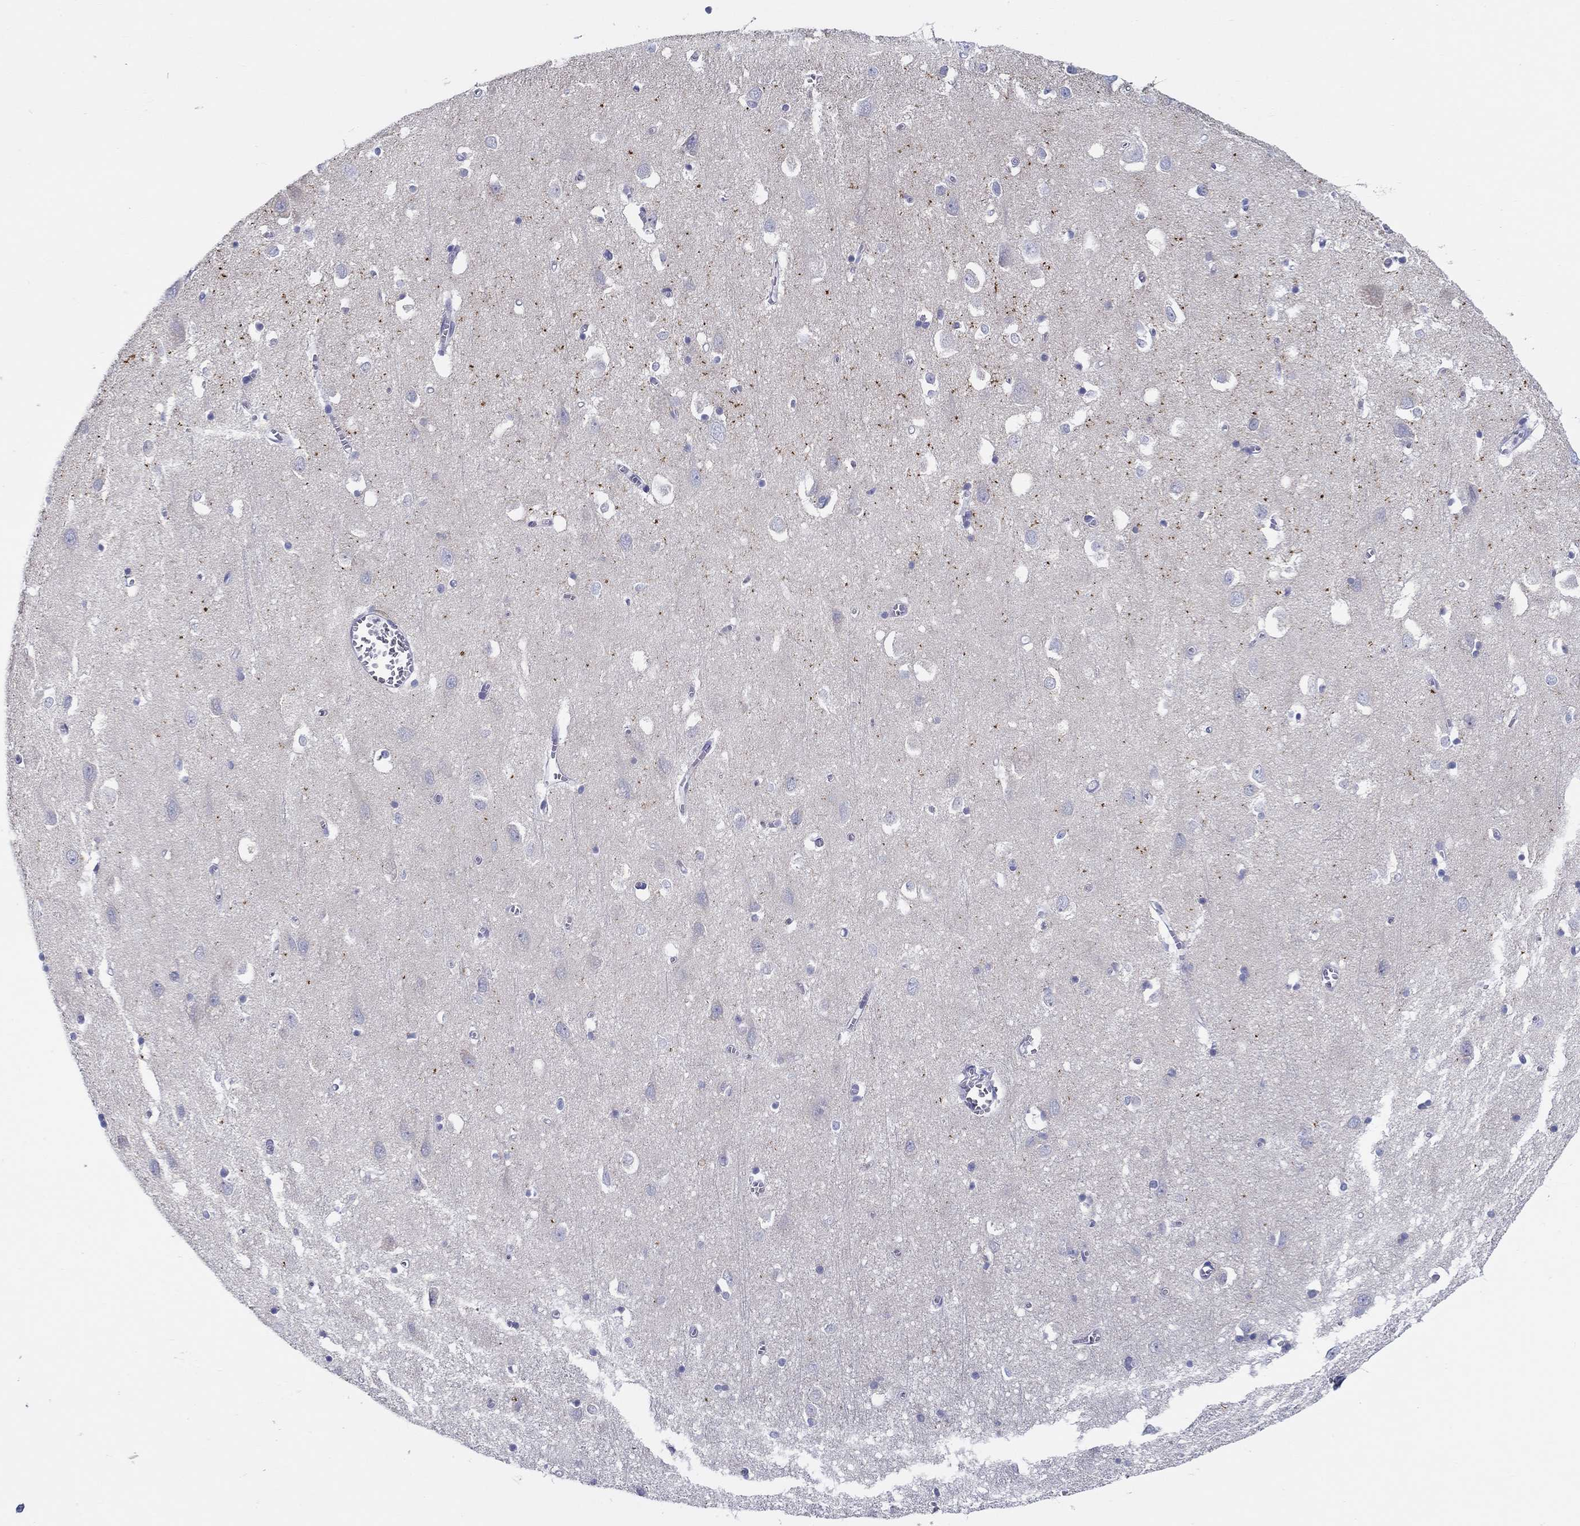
{"staining": {"intensity": "negative", "quantity": "none", "location": "none"}, "tissue": "cerebral cortex", "cell_type": "Endothelial cells", "image_type": "normal", "snomed": [{"axis": "morphology", "description": "Normal tissue, NOS"}, {"axis": "topography", "description": "Cerebral cortex"}], "caption": "Immunohistochemistry histopathology image of benign cerebral cortex: cerebral cortex stained with DAB reveals no significant protein expression in endothelial cells. (DAB (3,3'-diaminobenzidine) IHC visualized using brightfield microscopy, high magnification).", "gene": "HAPLN4", "patient": {"sex": "male", "age": 70}}